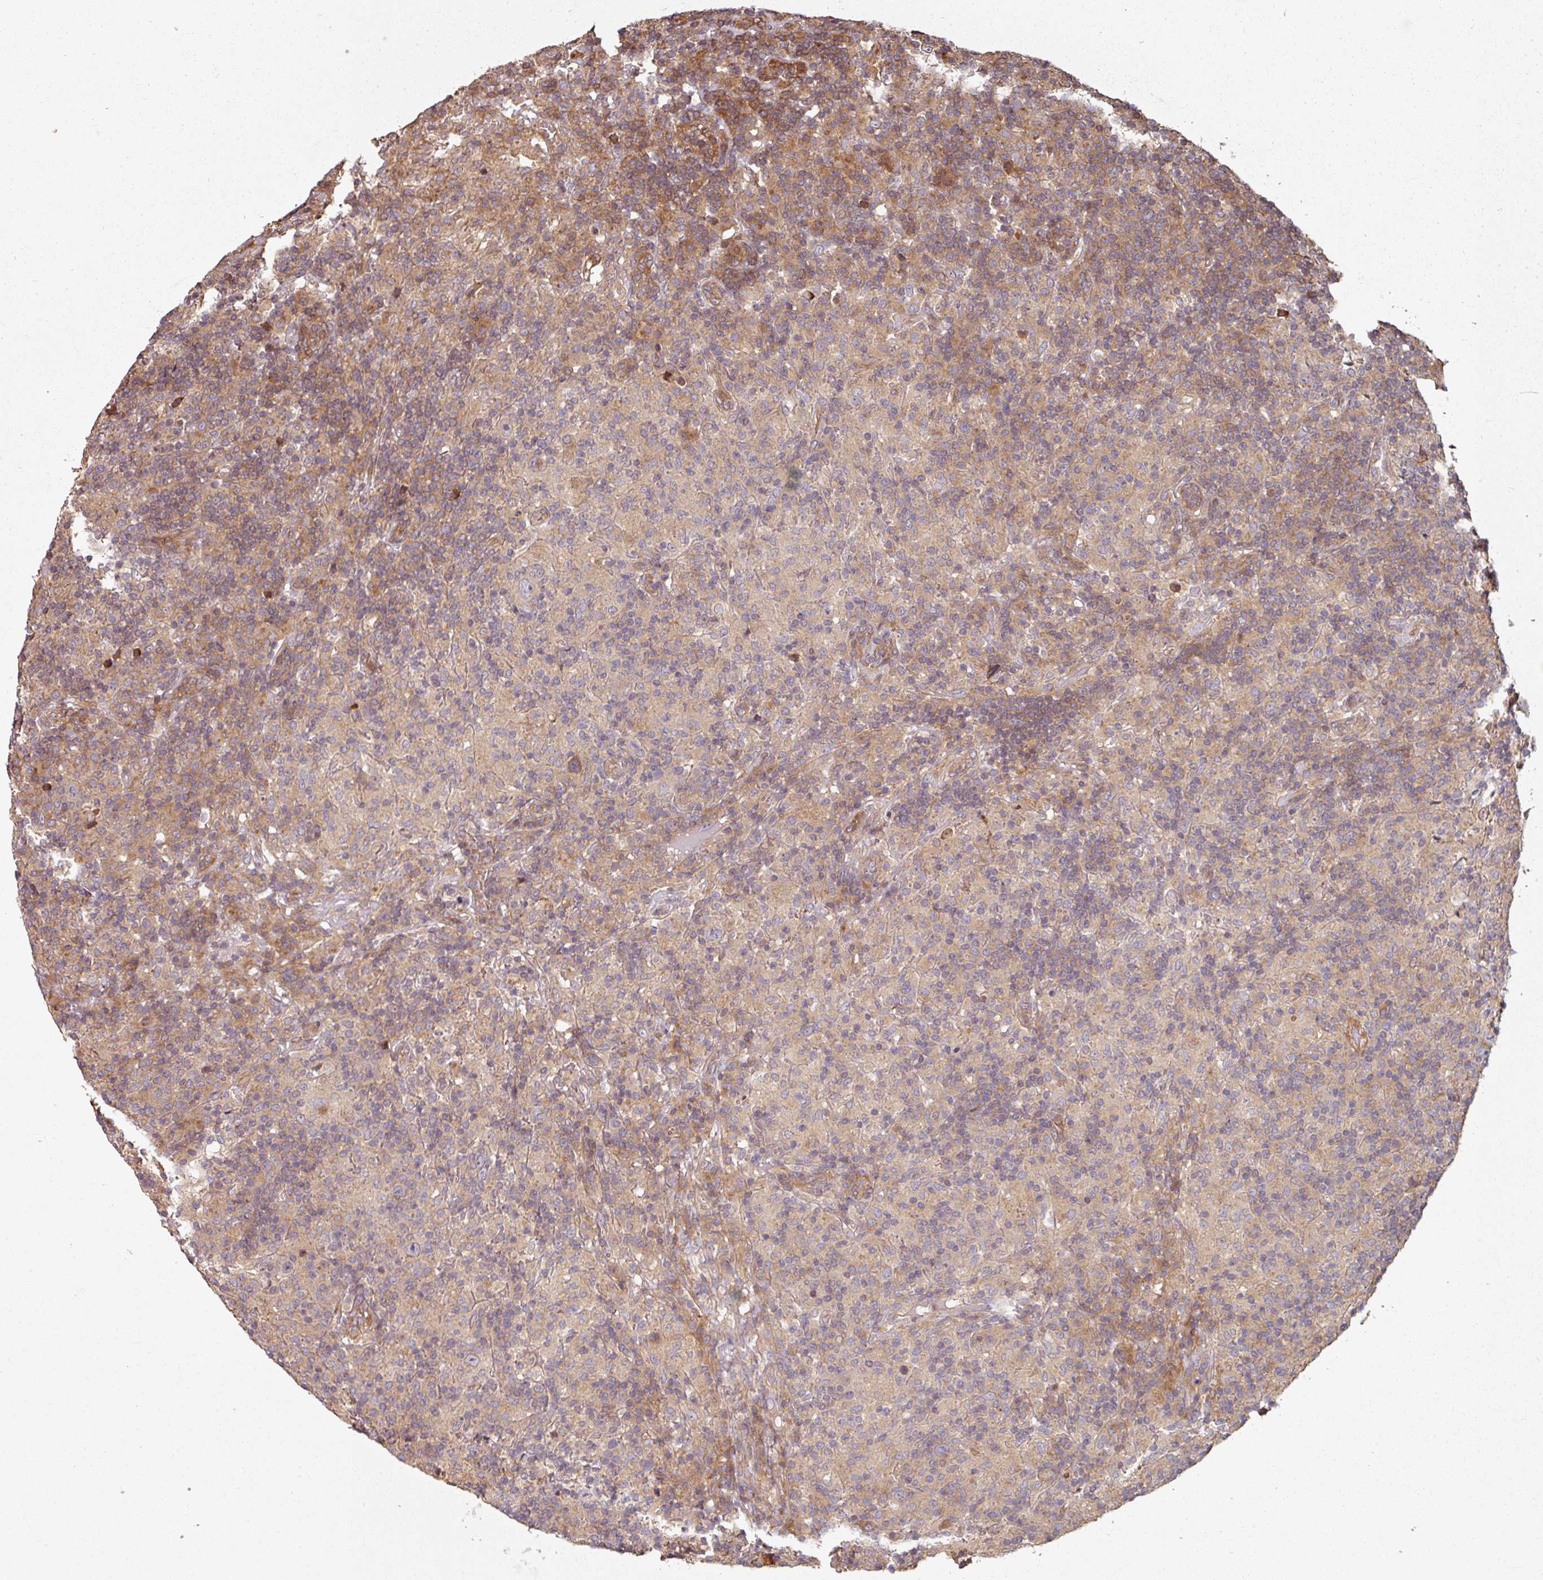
{"staining": {"intensity": "moderate", "quantity": "<25%", "location": "cytoplasmic/membranous"}, "tissue": "lymphoma", "cell_type": "Tumor cells", "image_type": "cancer", "snomed": [{"axis": "morphology", "description": "Hodgkin's disease, NOS"}, {"axis": "topography", "description": "Lymph node"}], "caption": "Hodgkin's disease stained with a brown dye exhibits moderate cytoplasmic/membranous positive positivity in about <25% of tumor cells.", "gene": "SIK1", "patient": {"sex": "male", "age": 70}}